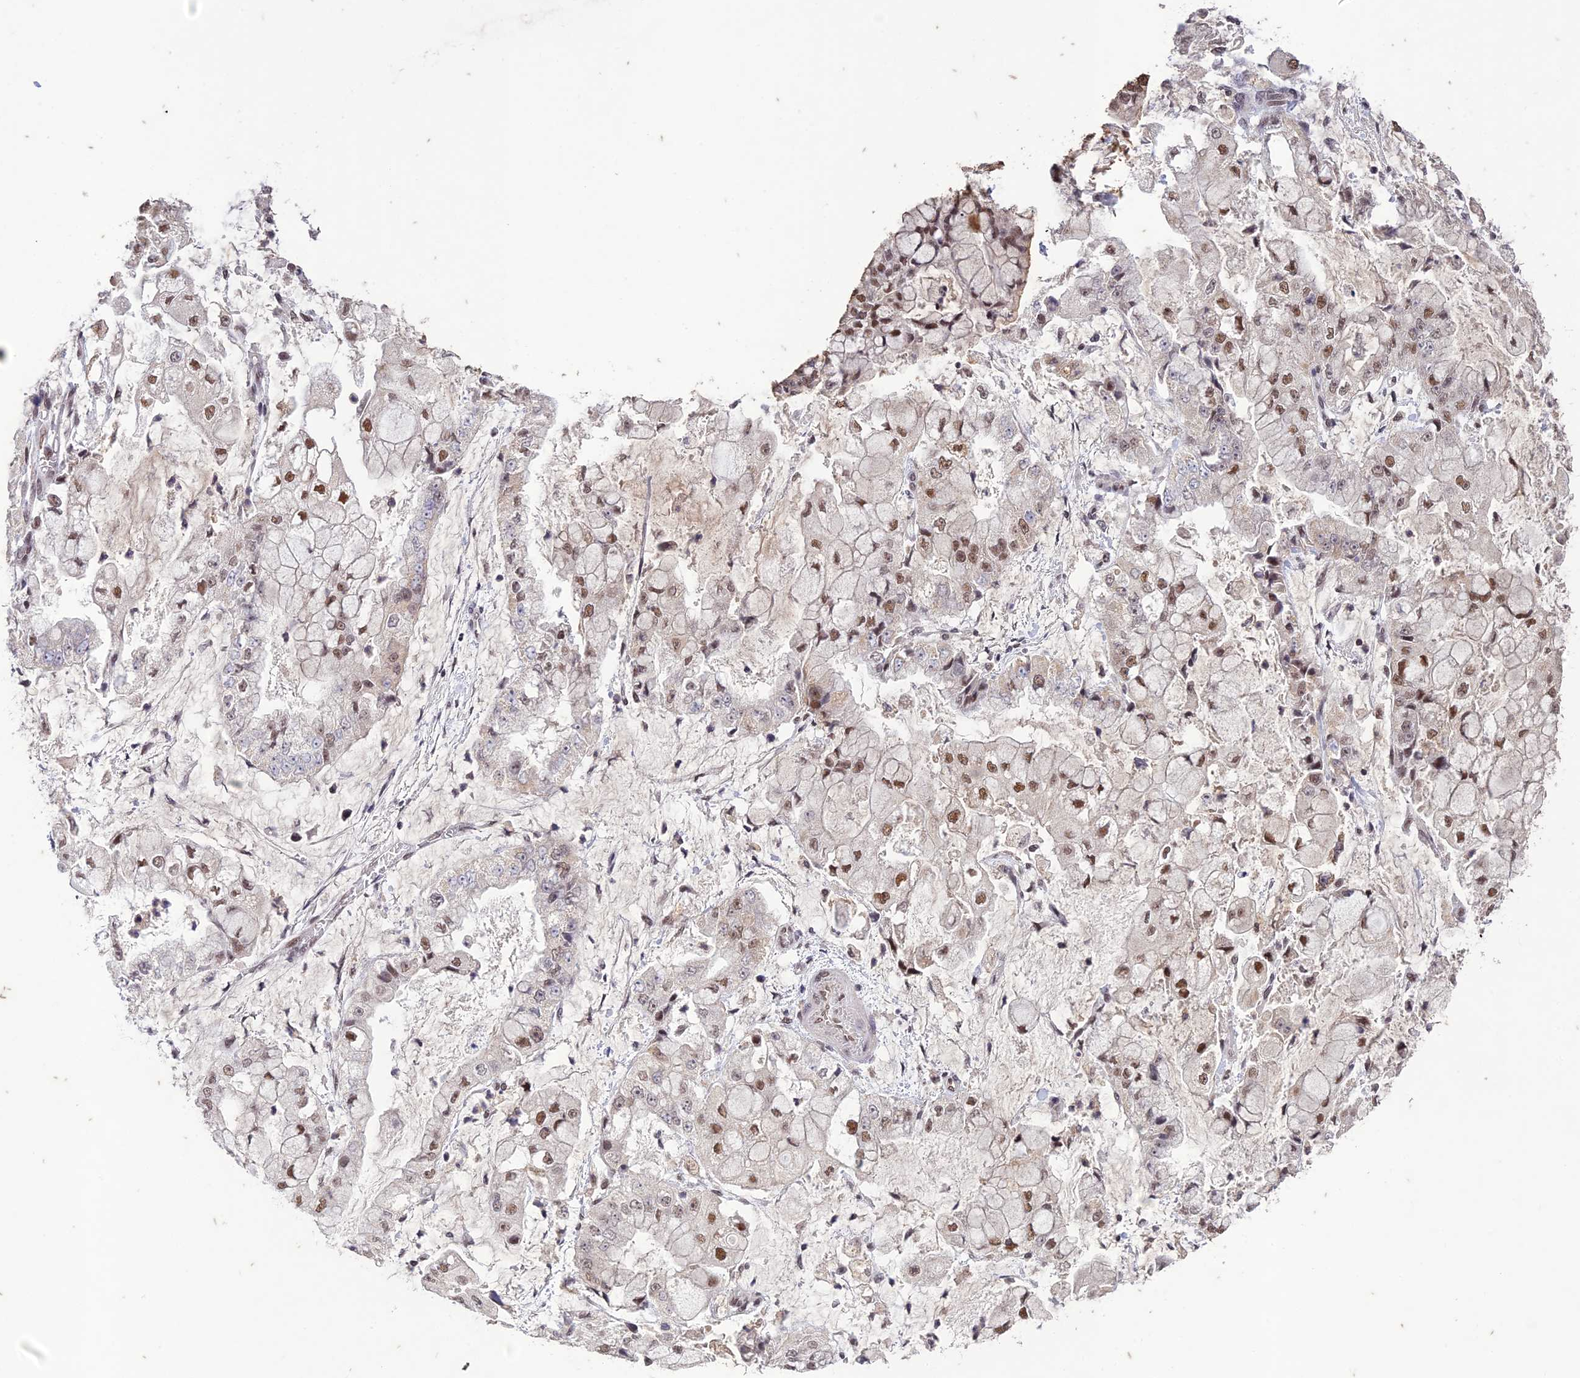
{"staining": {"intensity": "moderate", "quantity": "25%-75%", "location": "nuclear"}, "tissue": "stomach cancer", "cell_type": "Tumor cells", "image_type": "cancer", "snomed": [{"axis": "morphology", "description": "Adenocarcinoma, NOS"}, {"axis": "topography", "description": "Stomach"}], "caption": "A high-resolution photomicrograph shows immunohistochemistry staining of adenocarcinoma (stomach), which displays moderate nuclear staining in approximately 25%-75% of tumor cells.", "gene": "POP4", "patient": {"sex": "male", "age": 76}}